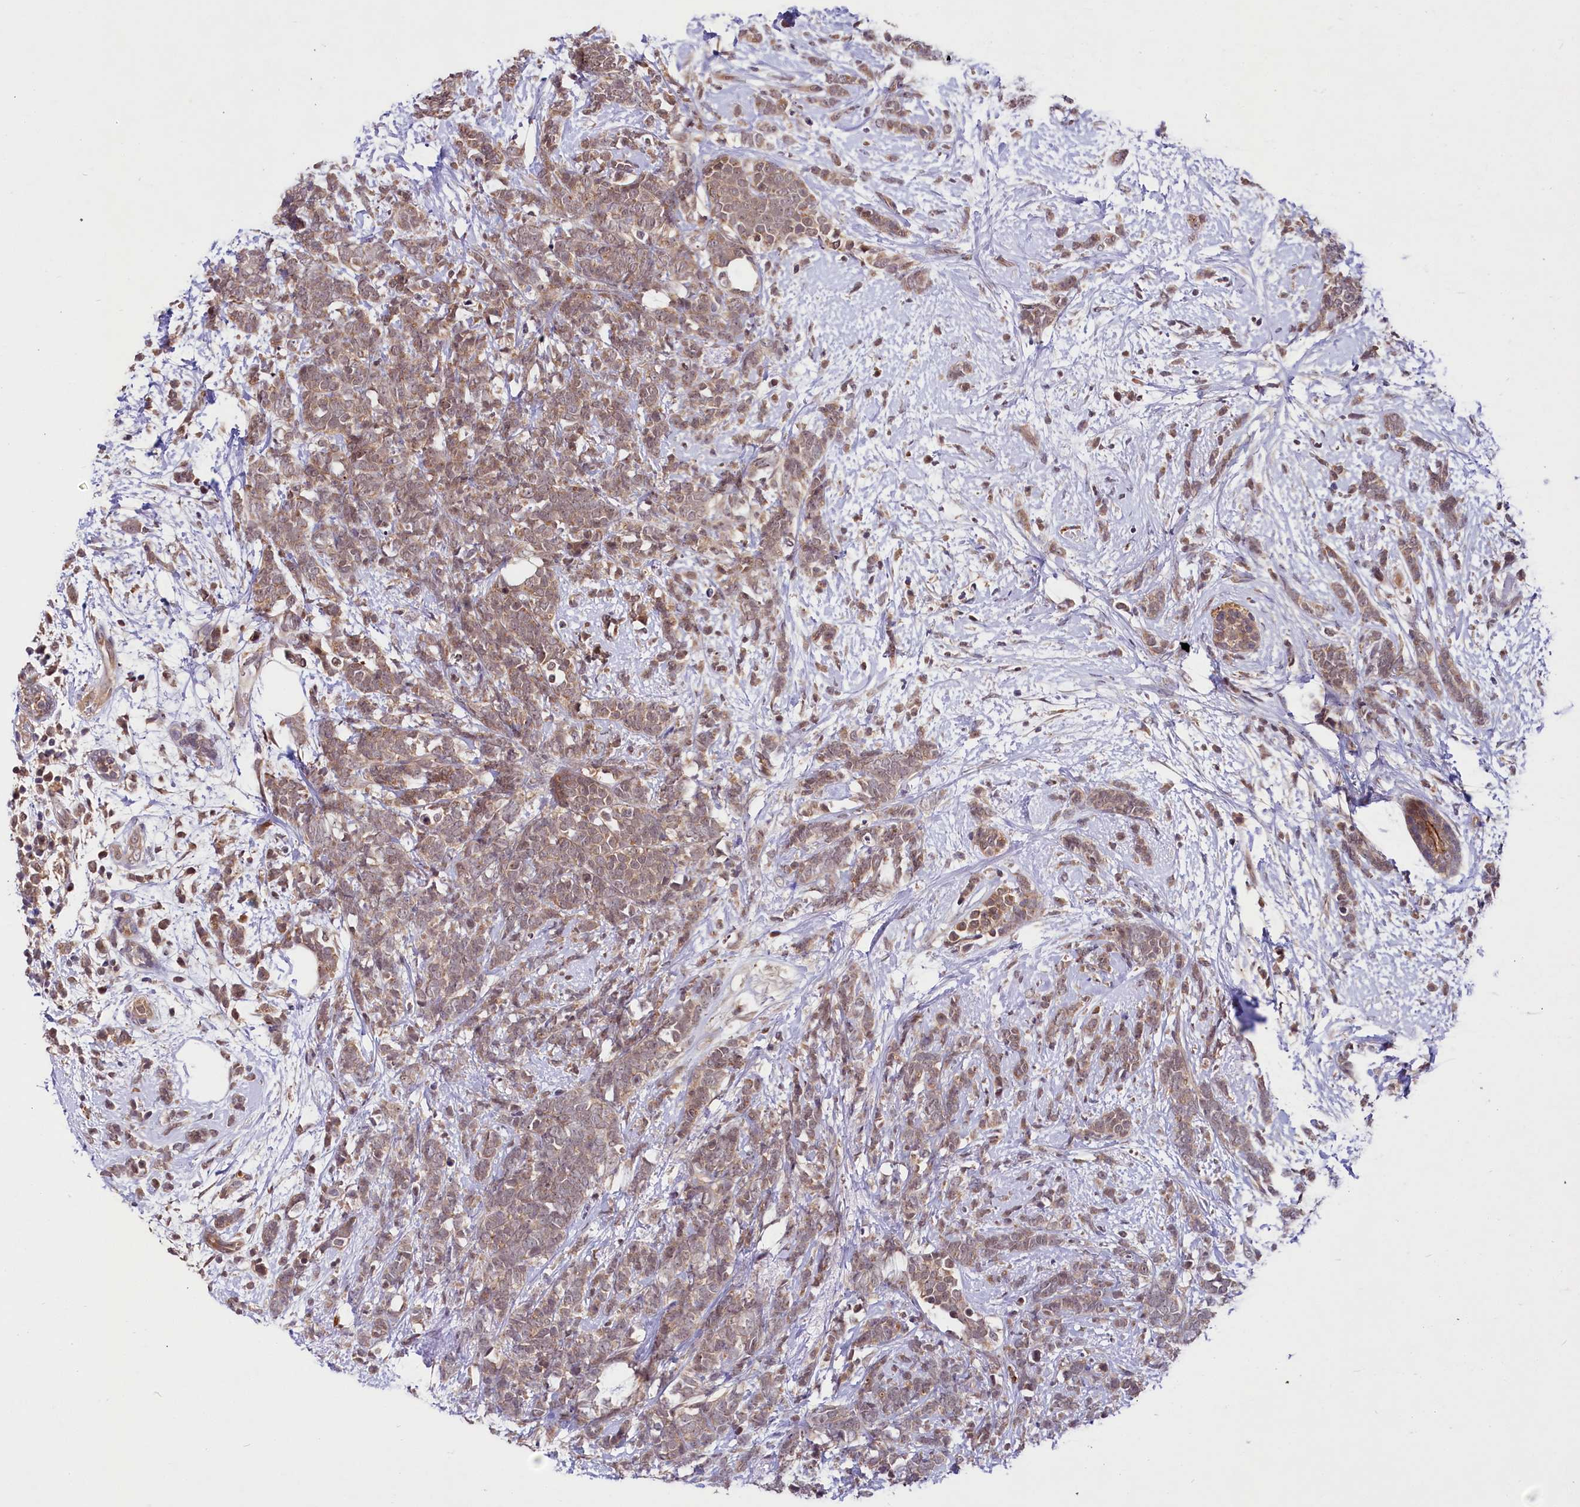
{"staining": {"intensity": "moderate", "quantity": ">75%", "location": "cytoplasmic/membranous"}, "tissue": "breast cancer", "cell_type": "Tumor cells", "image_type": "cancer", "snomed": [{"axis": "morphology", "description": "Lobular carcinoma"}, {"axis": "topography", "description": "Breast"}], "caption": "Immunohistochemistry histopathology image of neoplastic tissue: human breast lobular carcinoma stained using IHC shows medium levels of moderate protein expression localized specifically in the cytoplasmic/membranous of tumor cells, appearing as a cytoplasmic/membranous brown color.", "gene": "UBE3A", "patient": {"sex": "female", "age": 58}}